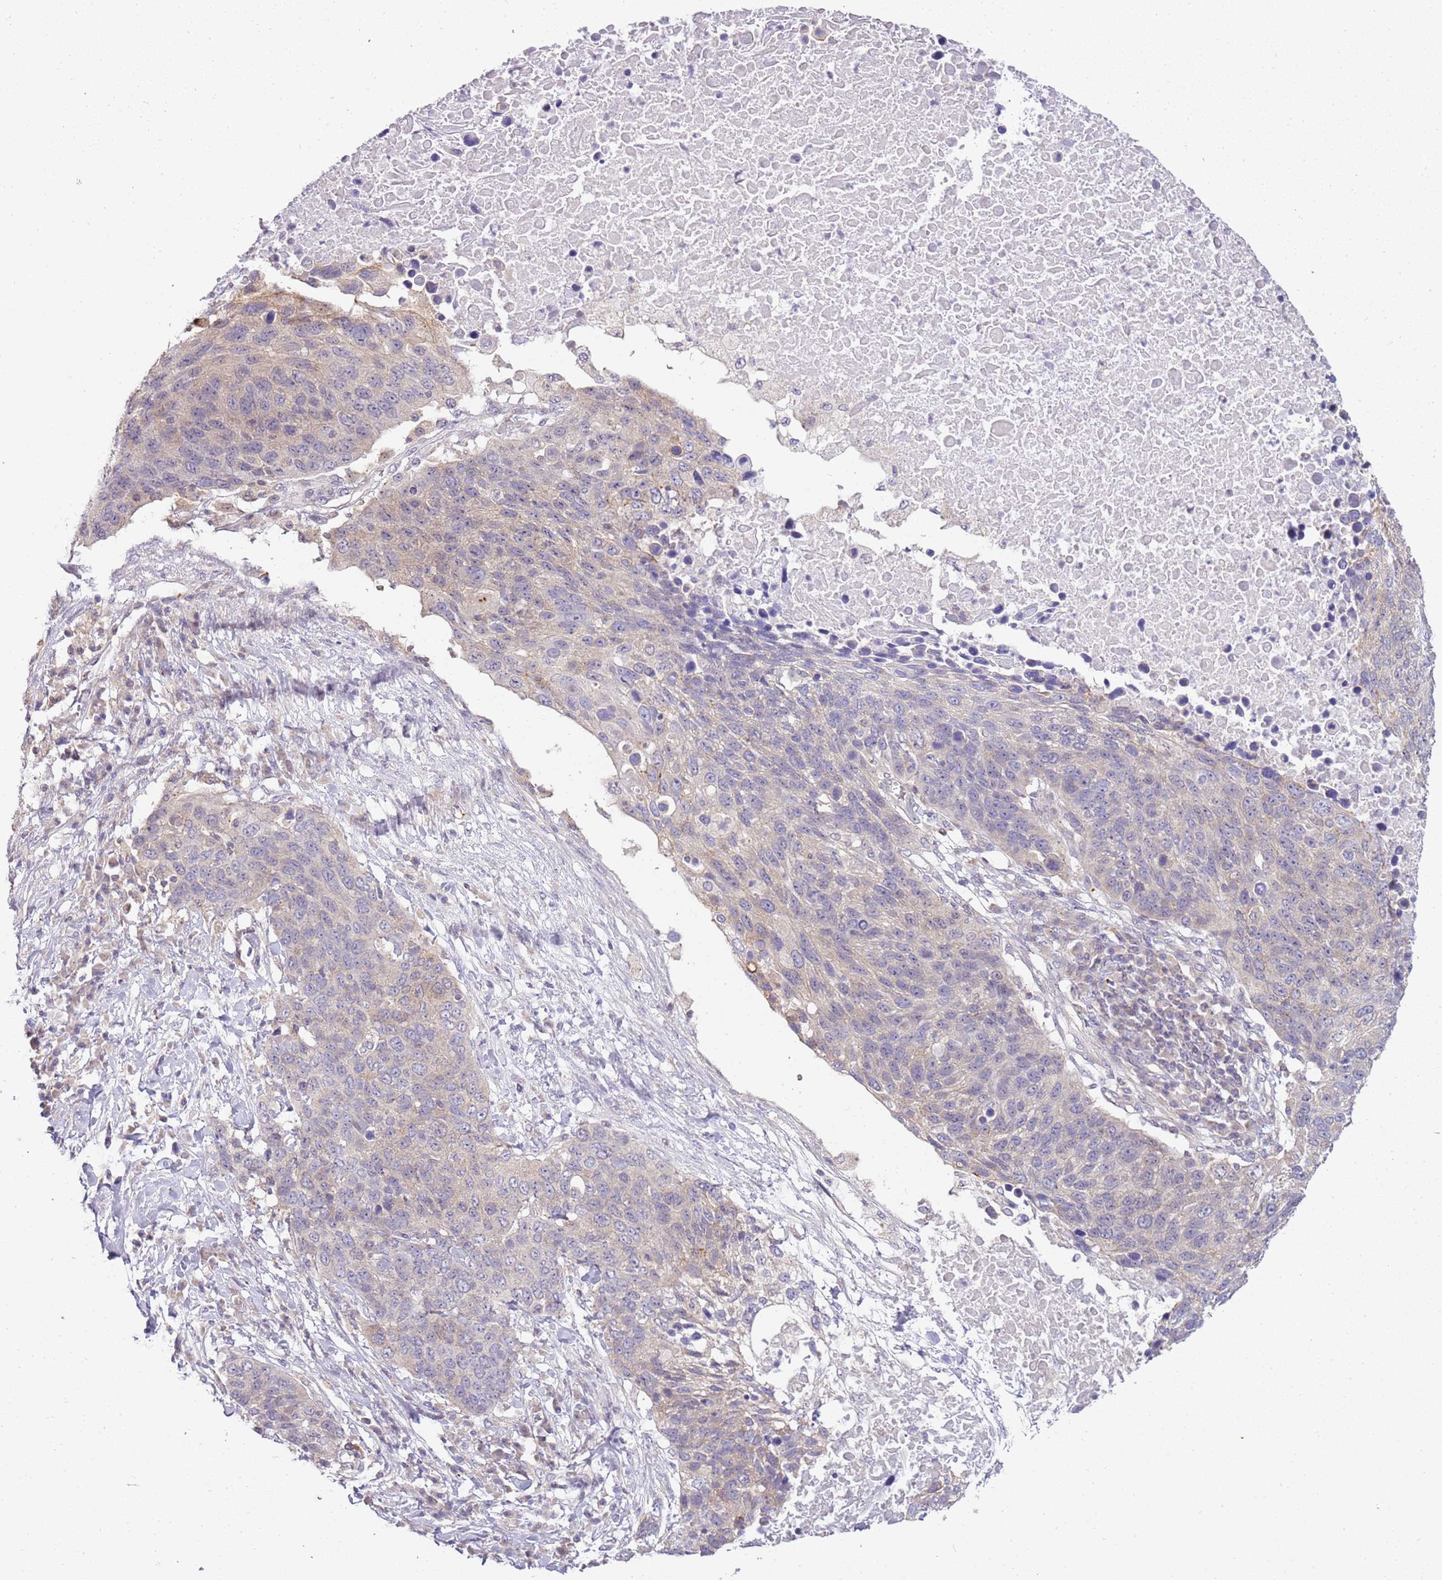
{"staining": {"intensity": "weak", "quantity": "<25%", "location": "cytoplasmic/membranous"}, "tissue": "lung cancer", "cell_type": "Tumor cells", "image_type": "cancer", "snomed": [{"axis": "morphology", "description": "Normal tissue, NOS"}, {"axis": "morphology", "description": "Squamous cell carcinoma, NOS"}, {"axis": "topography", "description": "Lymph node"}, {"axis": "topography", "description": "Lung"}], "caption": "Tumor cells are negative for protein expression in human squamous cell carcinoma (lung).", "gene": "CAPN7", "patient": {"sex": "male", "age": 66}}